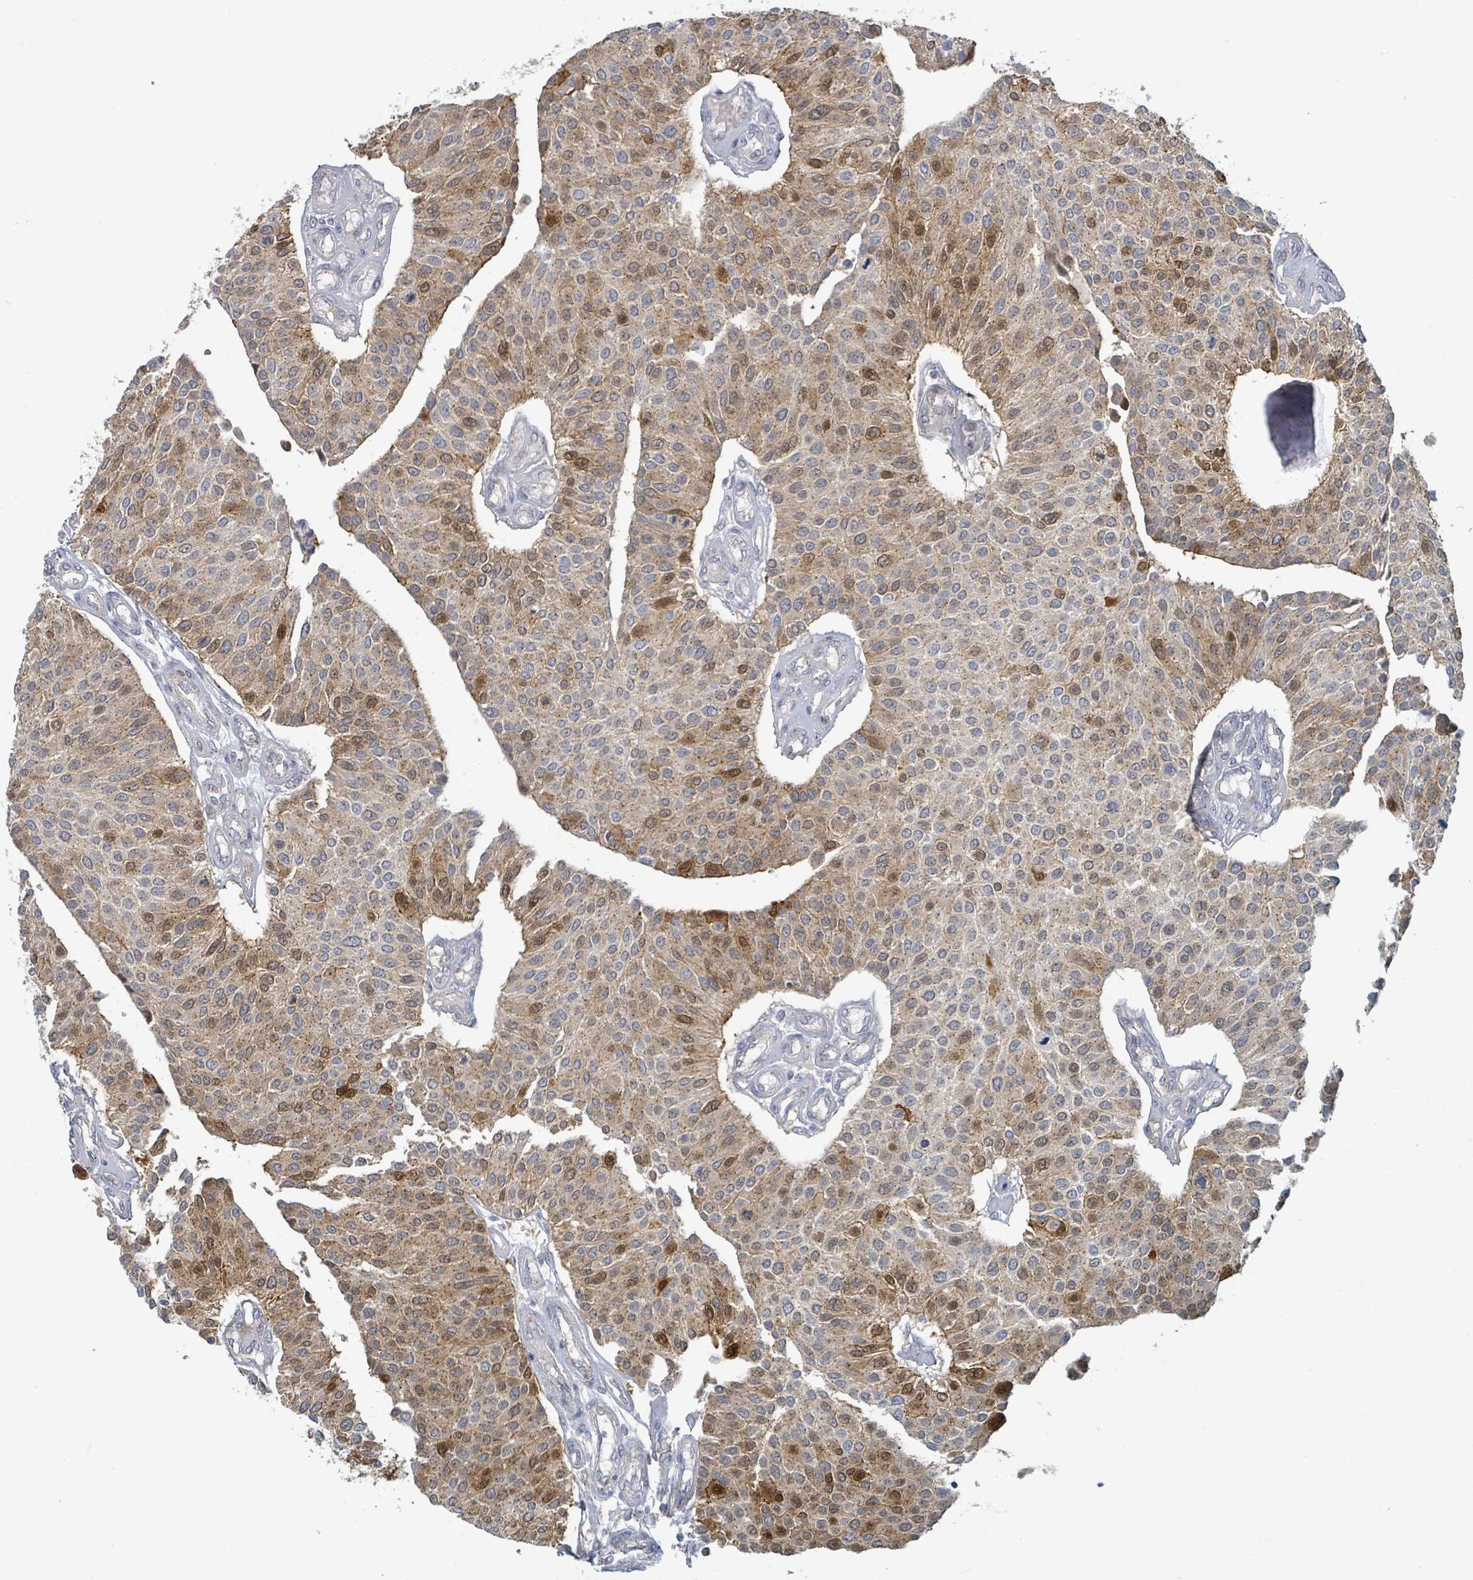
{"staining": {"intensity": "moderate", "quantity": "<25%", "location": "cytoplasmic/membranous,nuclear"}, "tissue": "urothelial cancer", "cell_type": "Tumor cells", "image_type": "cancer", "snomed": [{"axis": "morphology", "description": "Urothelial carcinoma, NOS"}, {"axis": "topography", "description": "Urinary bladder"}], "caption": "An IHC histopathology image of tumor tissue is shown. Protein staining in brown labels moderate cytoplasmic/membranous and nuclear positivity in urothelial cancer within tumor cells.", "gene": "COL5A3", "patient": {"sex": "male", "age": 55}}